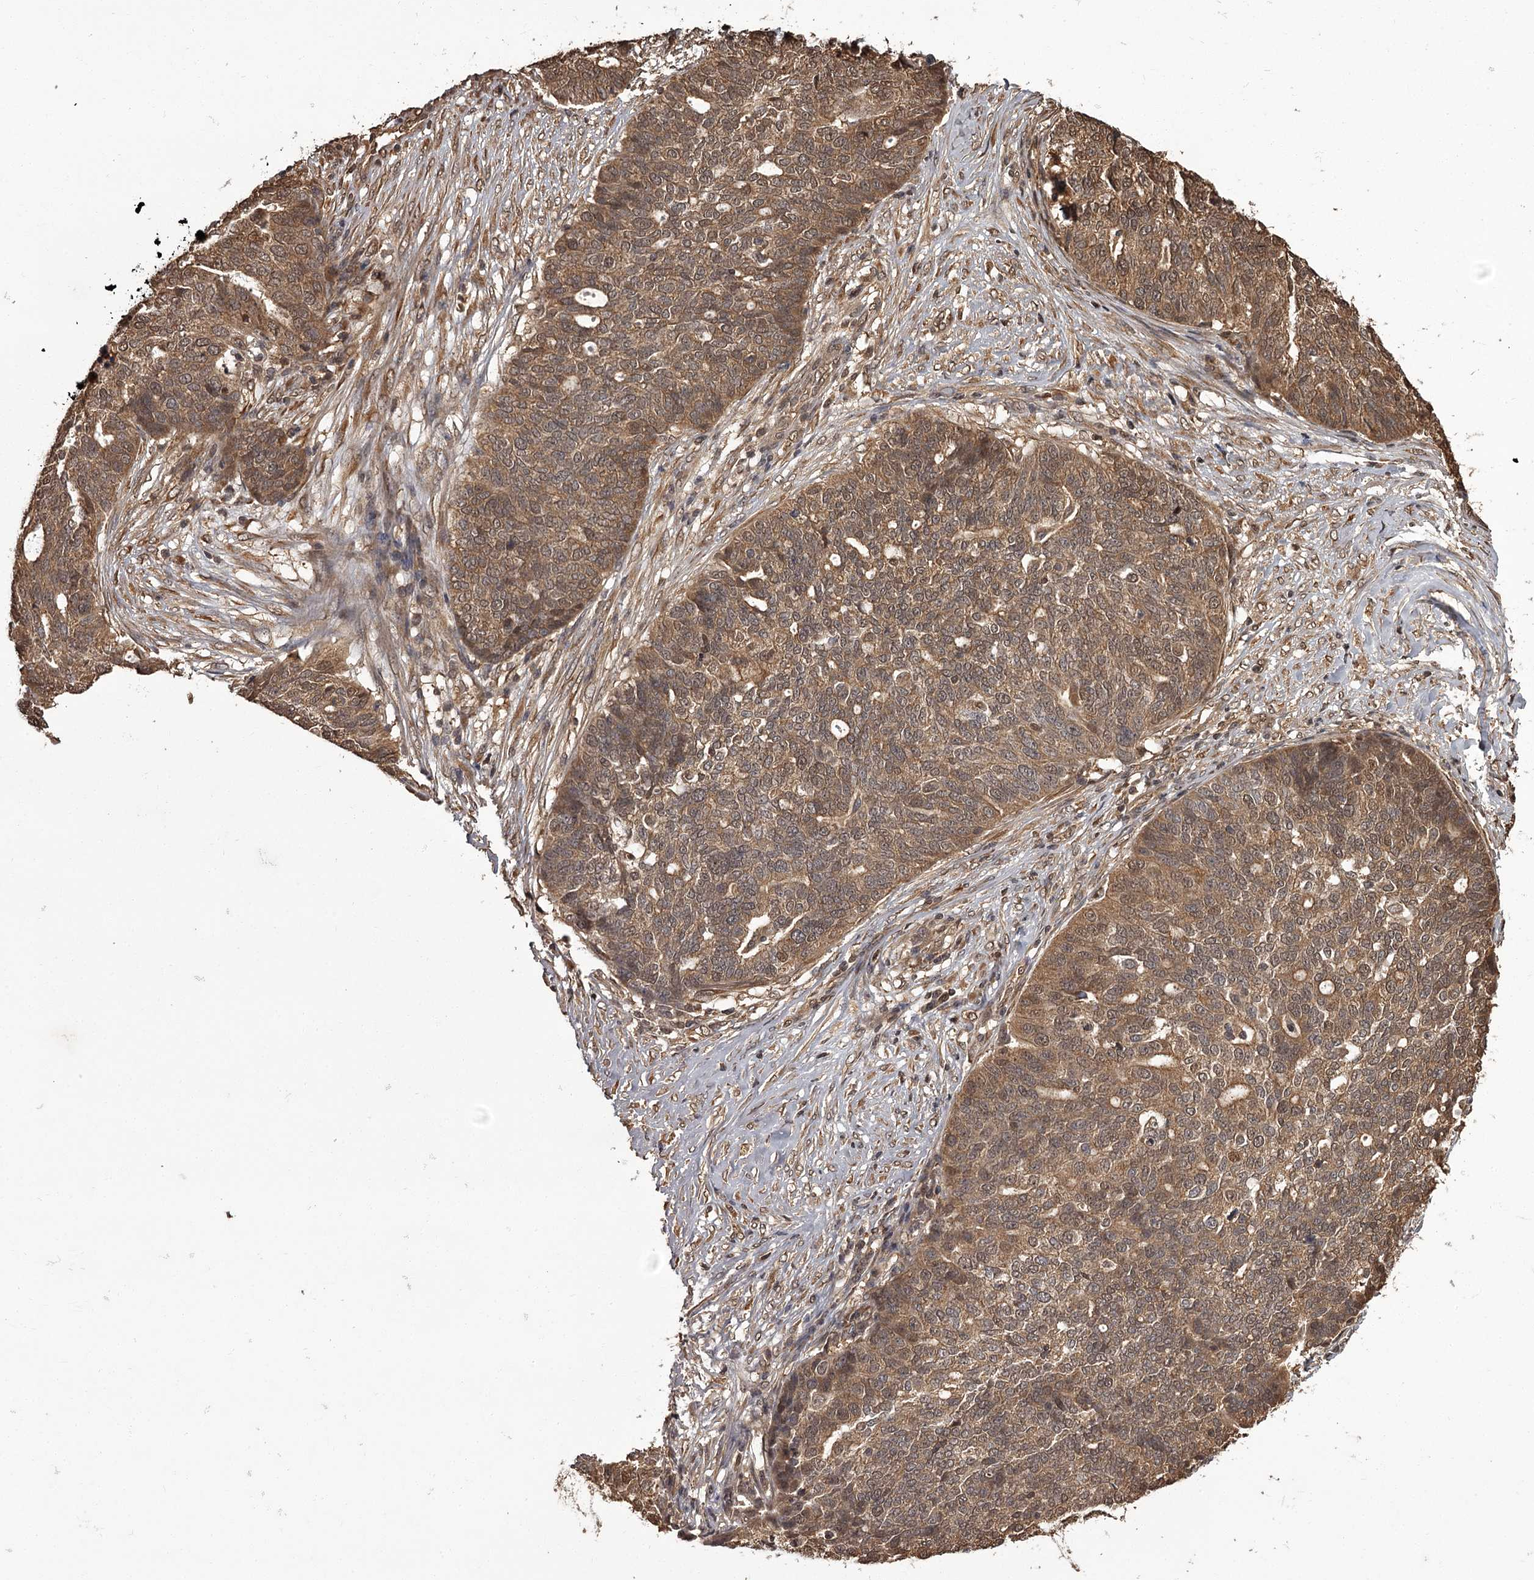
{"staining": {"intensity": "moderate", "quantity": ">75%", "location": "cytoplasmic/membranous"}, "tissue": "ovarian cancer", "cell_type": "Tumor cells", "image_type": "cancer", "snomed": [{"axis": "morphology", "description": "Cystadenocarcinoma, serous, NOS"}, {"axis": "topography", "description": "Ovary"}], "caption": "Immunohistochemical staining of ovarian cancer (serous cystadenocarcinoma) reveals moderate cytoplasmic/membranous protein positivity in about >75% of tumor cells.", "gene": "NPRL2", "patient": {"sex": "female", "age": 59}}